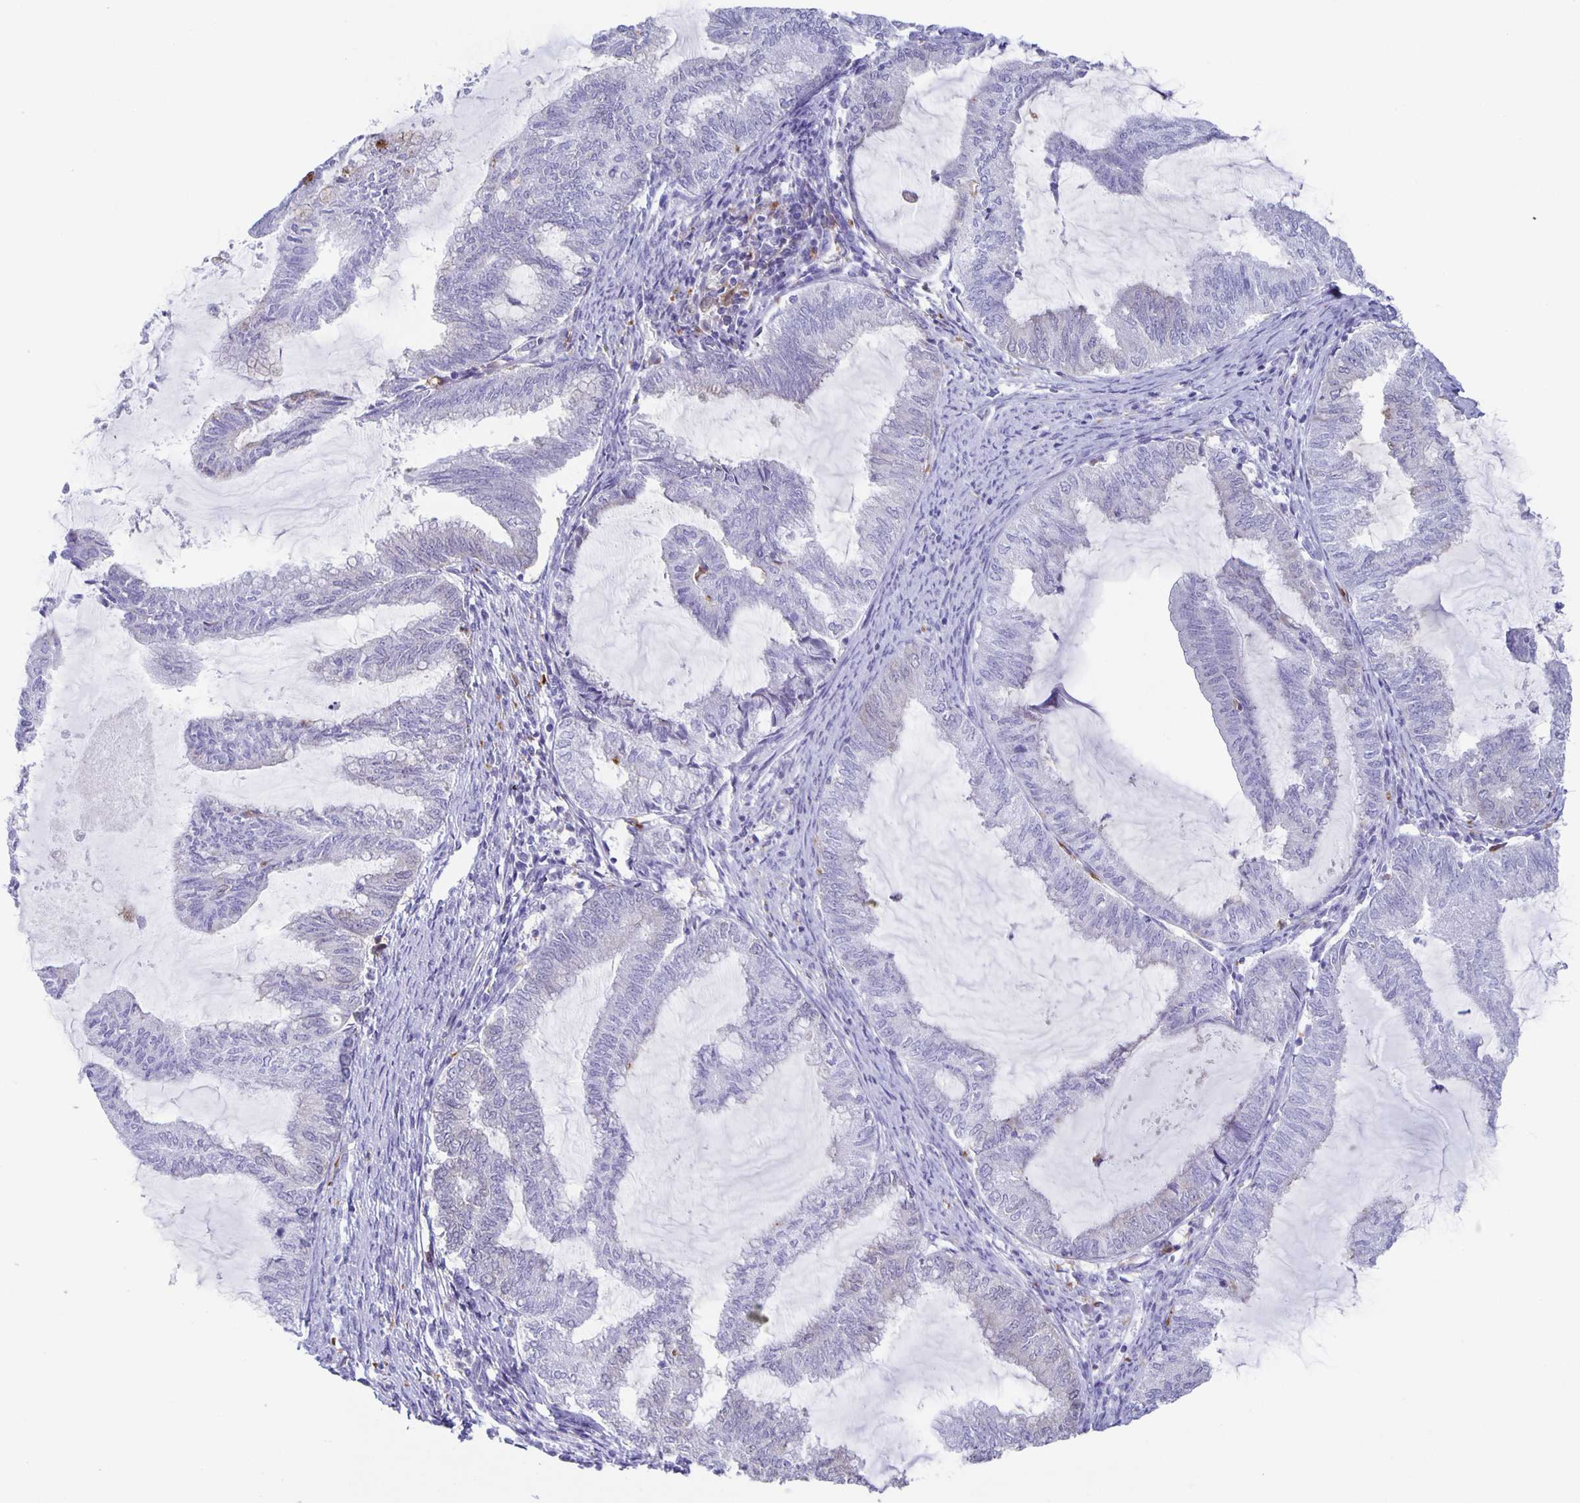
{"staining": {"intensity": "negative", "quantity": "none", "location": "none"}, "tissue": "endometrial cancer", "cell_type": "Tumor cells", "image_type": "cancer", "snomed": [{"axis": "morphology", "description": "Adenocarcinoma, NOS"}, {"axis": "topography", "description": "Endometrium"}], "caption": "Adenocarcinoma (endometrial) stained for a protein using immunohistochemistry (IHC) exhibits no staining tumor cells.", "gene": "LIPA", "patient": {"sex": "female", "age": 79}}